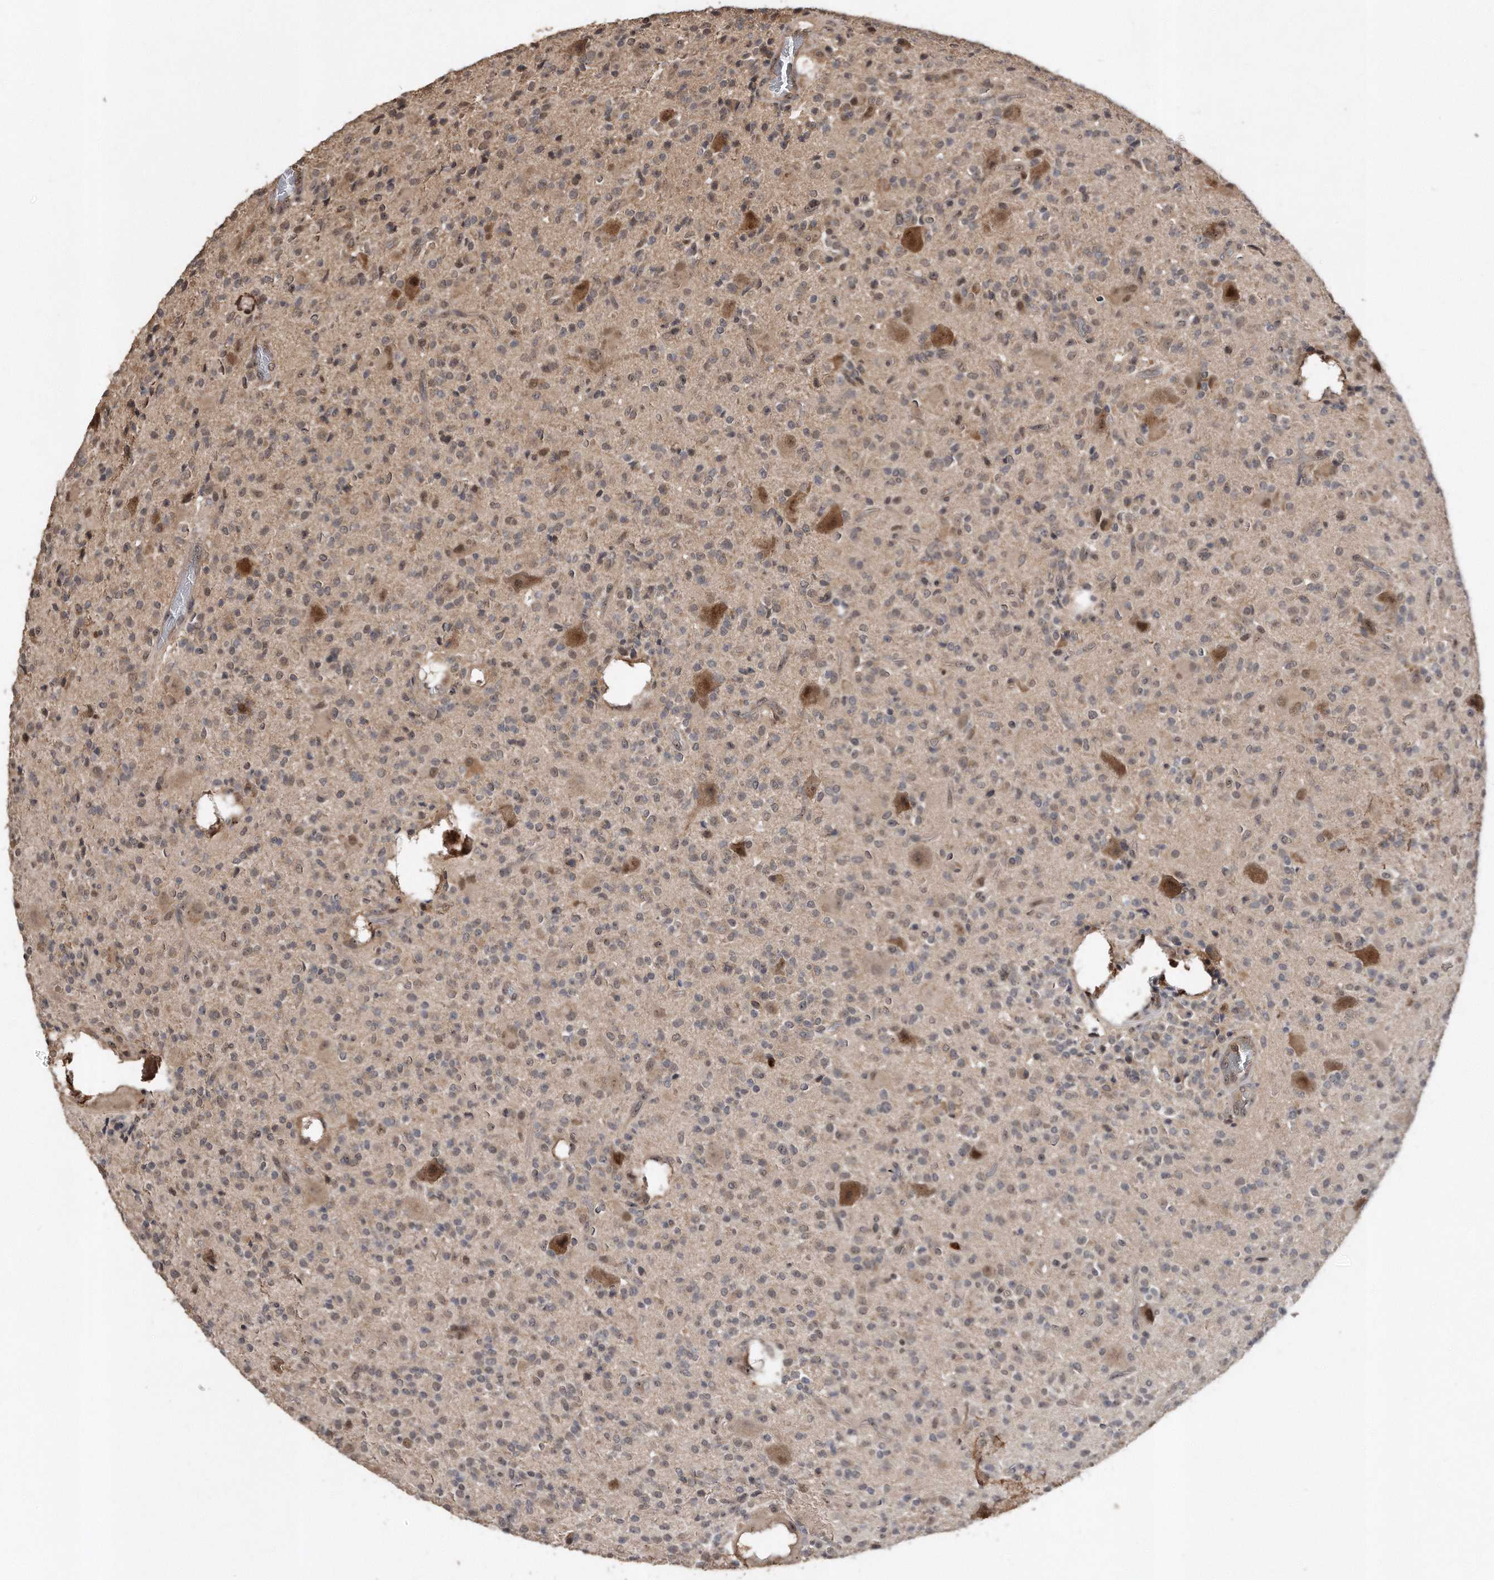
{"staining": {"intensity": "weak", "quantity": "25%-75%", "location": "cytoplasmic/membranous,nuclear"}, "tissue": "glioma", "cell_type": "Tumor cells", "image_type": "cancer", "snomed": [{"axis": "morphology", "description": "Glioma, malignant, High grade"}, {"axis": "topography", "description": "Brain"}], "caption": "Protein staining reveals weak cytoplasmic/membranous and nuclear expression in about 25%-75% of tumor cells in glioma.", "gene": "PELO", "patient": {"sex": "male", "age": 34}}